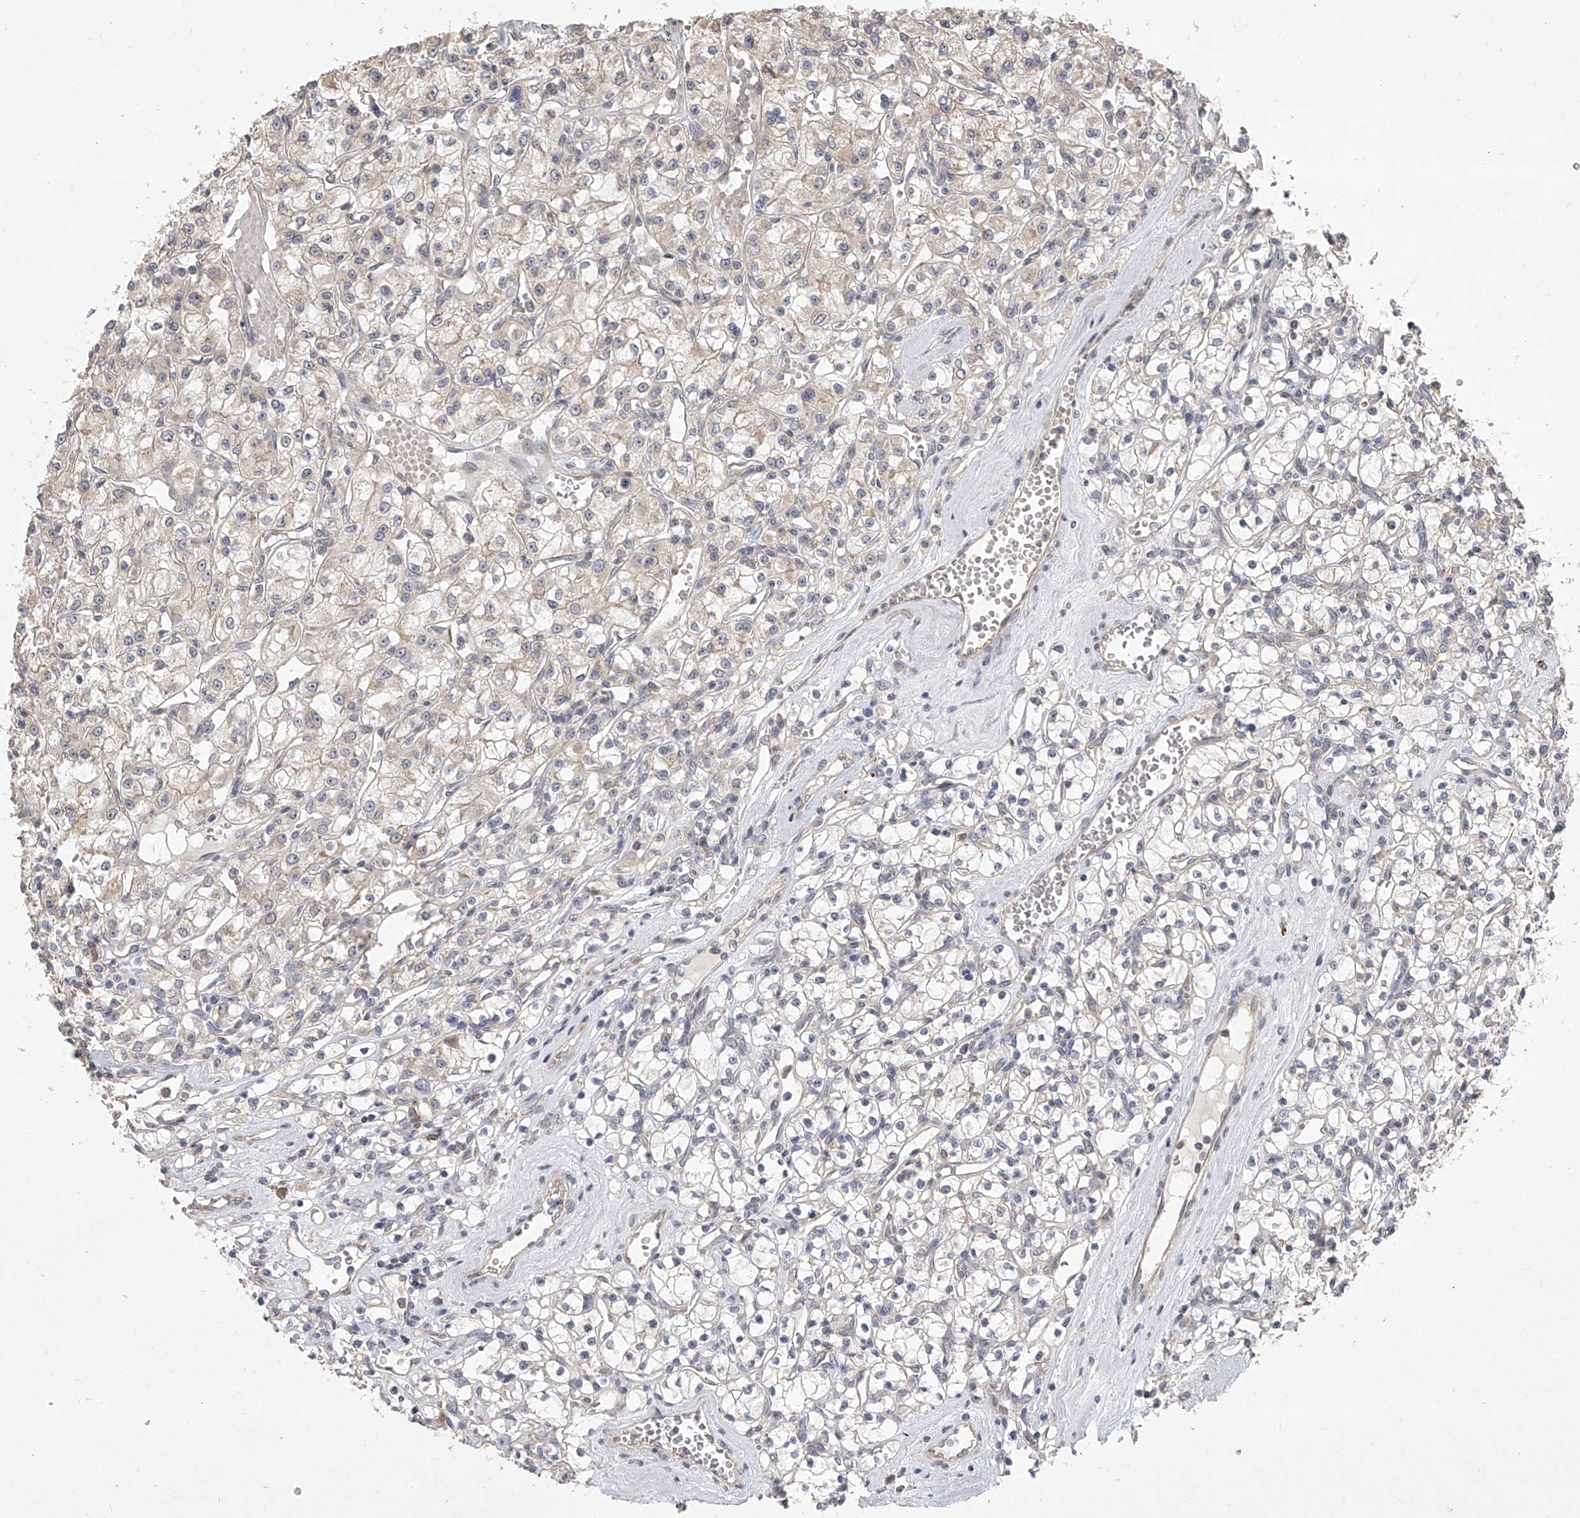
{"staining": {"intensity": "negative", "quantity": "none", "location": "none"}, "tissue": "renal cancer", "cell_type": "Tumor cells", "image_type": "cancer", "snomed": [{"axis": "morphology", "description": "Adenocarcinoma, NOS"}, {"axis": "topography", "description": "Kidney"}], "caption": "Immunohistochemistry histopathology image of neoplastic tissue: human renal adenocarcinoma stained with DAB shows no significant protein staining in tumor cells. Nuclei are stained in blue.", "gene": "DOCK9", "patient": {"sex": "female", "age": 59}}